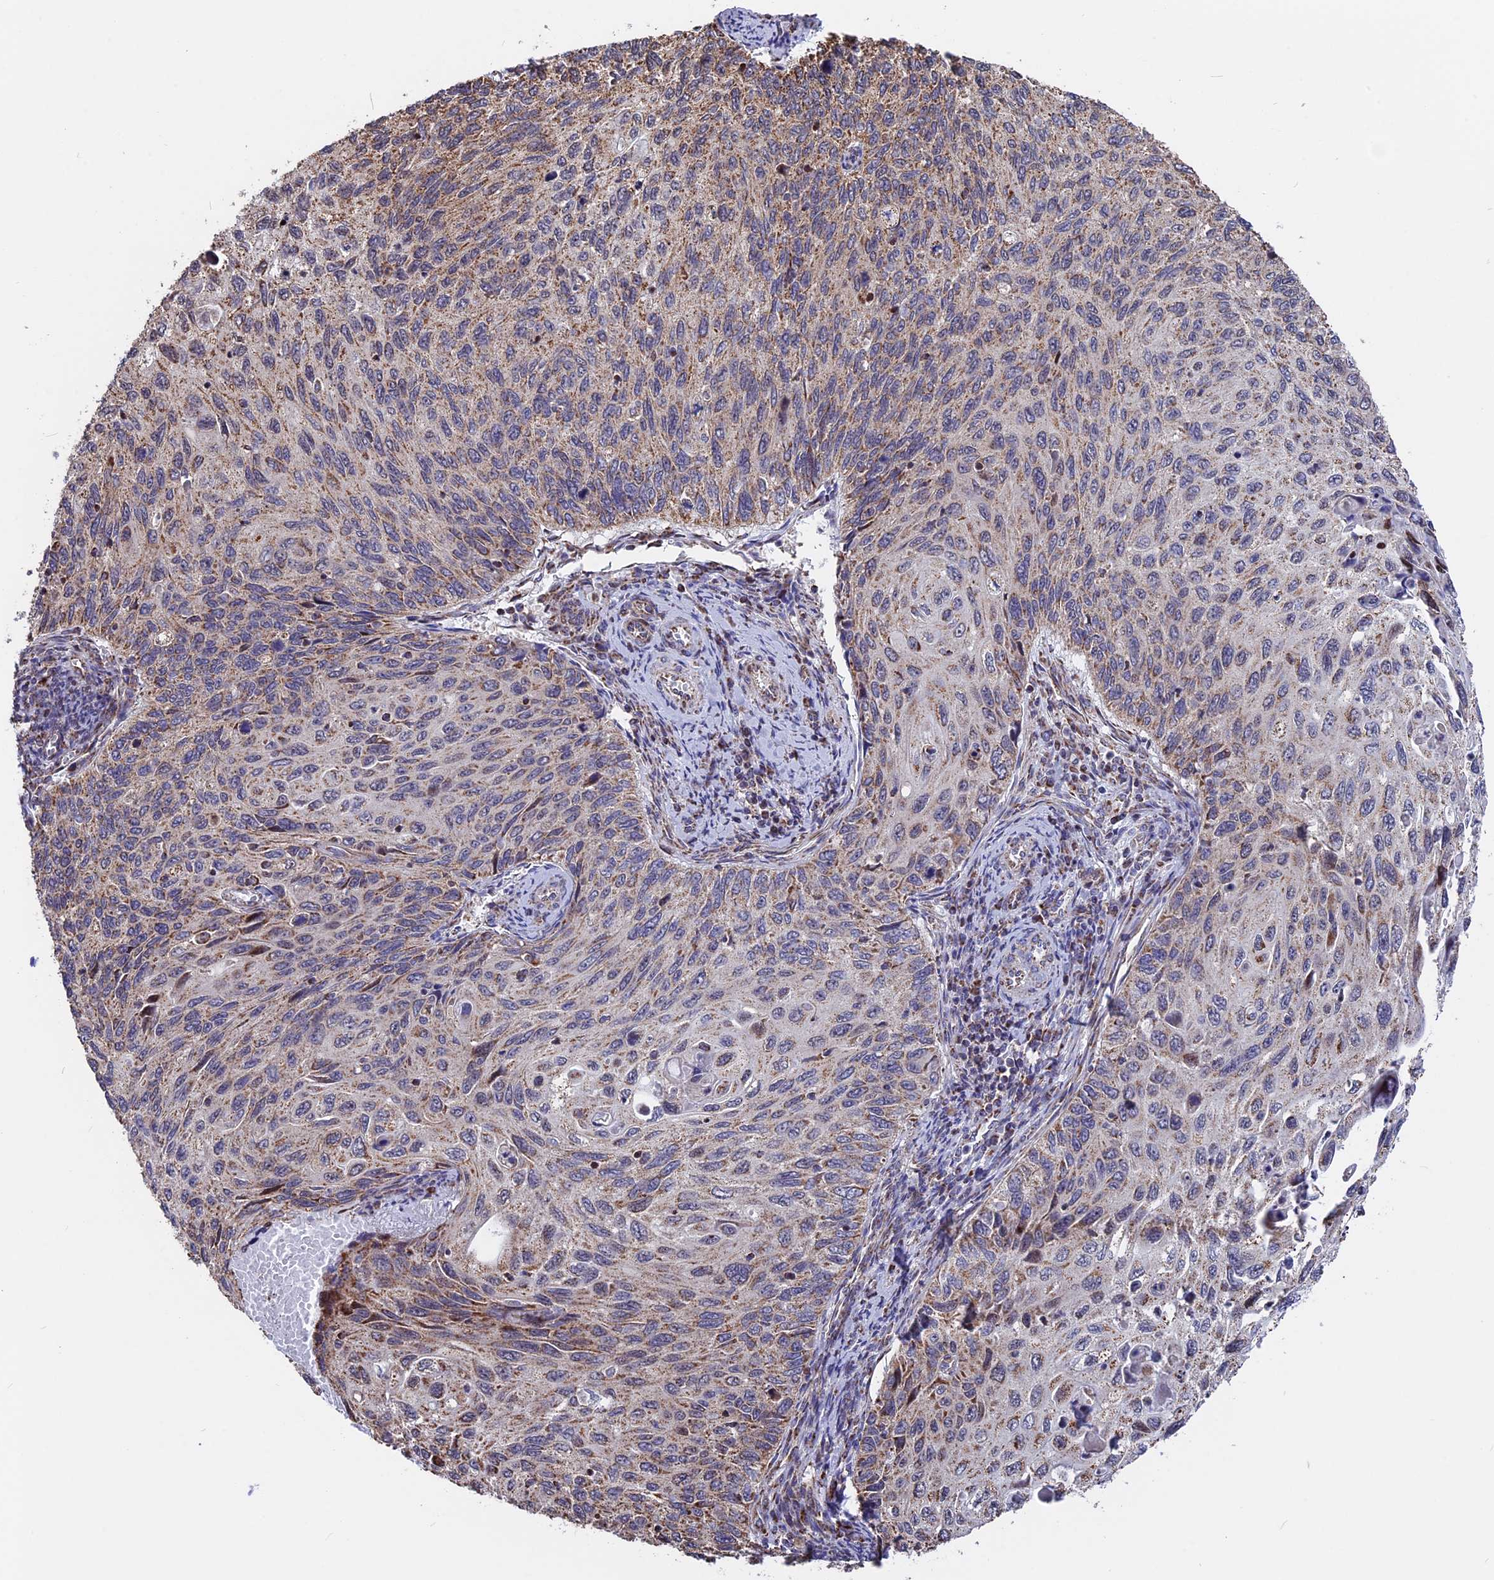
{"staining": {"intensity": "weak", "quantity": ">75%", "location": "cytoplasmic/membranous"}, "tissue": "cervical cancer", "cell_type": "Tumor cells", "image_type": "cancer", "snomed": [{"axis": "morphology", "description": "Squamous cell carcinoma, NOS"}, {"axis": "topography", "description": "Cervix"}], "caption": "Immunohistochemistry (DAB) staining of cervical cancer displays weak cytoplasmic/membranous protein positivity in about >75% of tumor cells.", "gene": "FAM174C", "patient": {"sex": "female", "age": 70}}